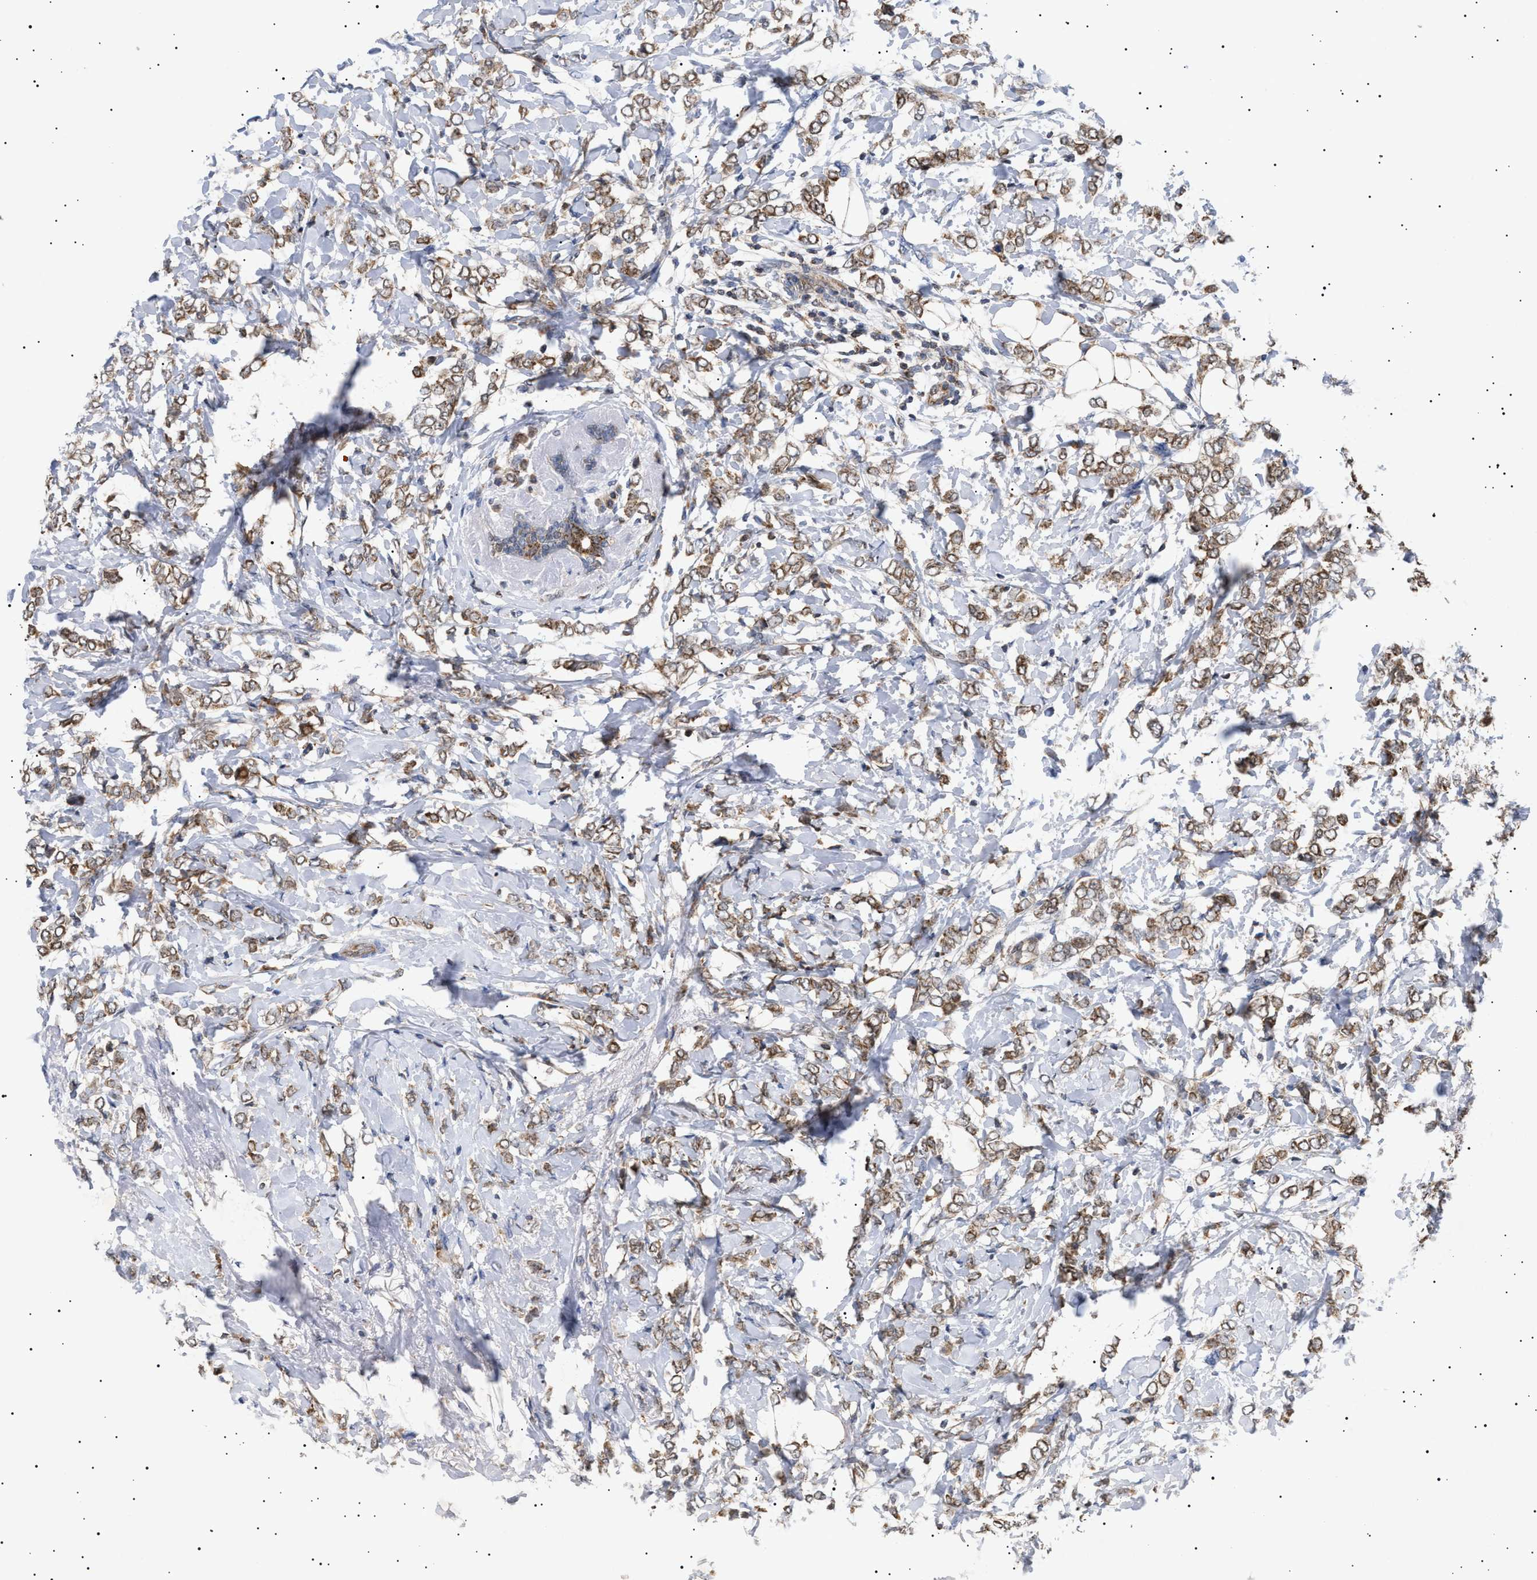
{"staining": {"intensity": "moderate", "quantity": ">75%", "location": "cytoplasmic/membranous"}, "tissue": "breast cancer", "cell_type": "Tumor cells", "image_type": "cancer", "snomed": [{"axis": "morphology", "description": "Normal tissue, NOS"}, {"axis": "morphology", "description": "Lobular carcinoma"}, {"axis": "topography", "description": "Breast"}], "caption": "Protein expression analysis of human breast cancer (lobular carcinoma) reveals moderate cytoplasmic/membranous expression in approximately >75% of tumor cells. (DAB = brown stain, brightfield microscopy at high magnification).", "gene": "SIRT5", "patient": {"sex": "female", "age": 47}}